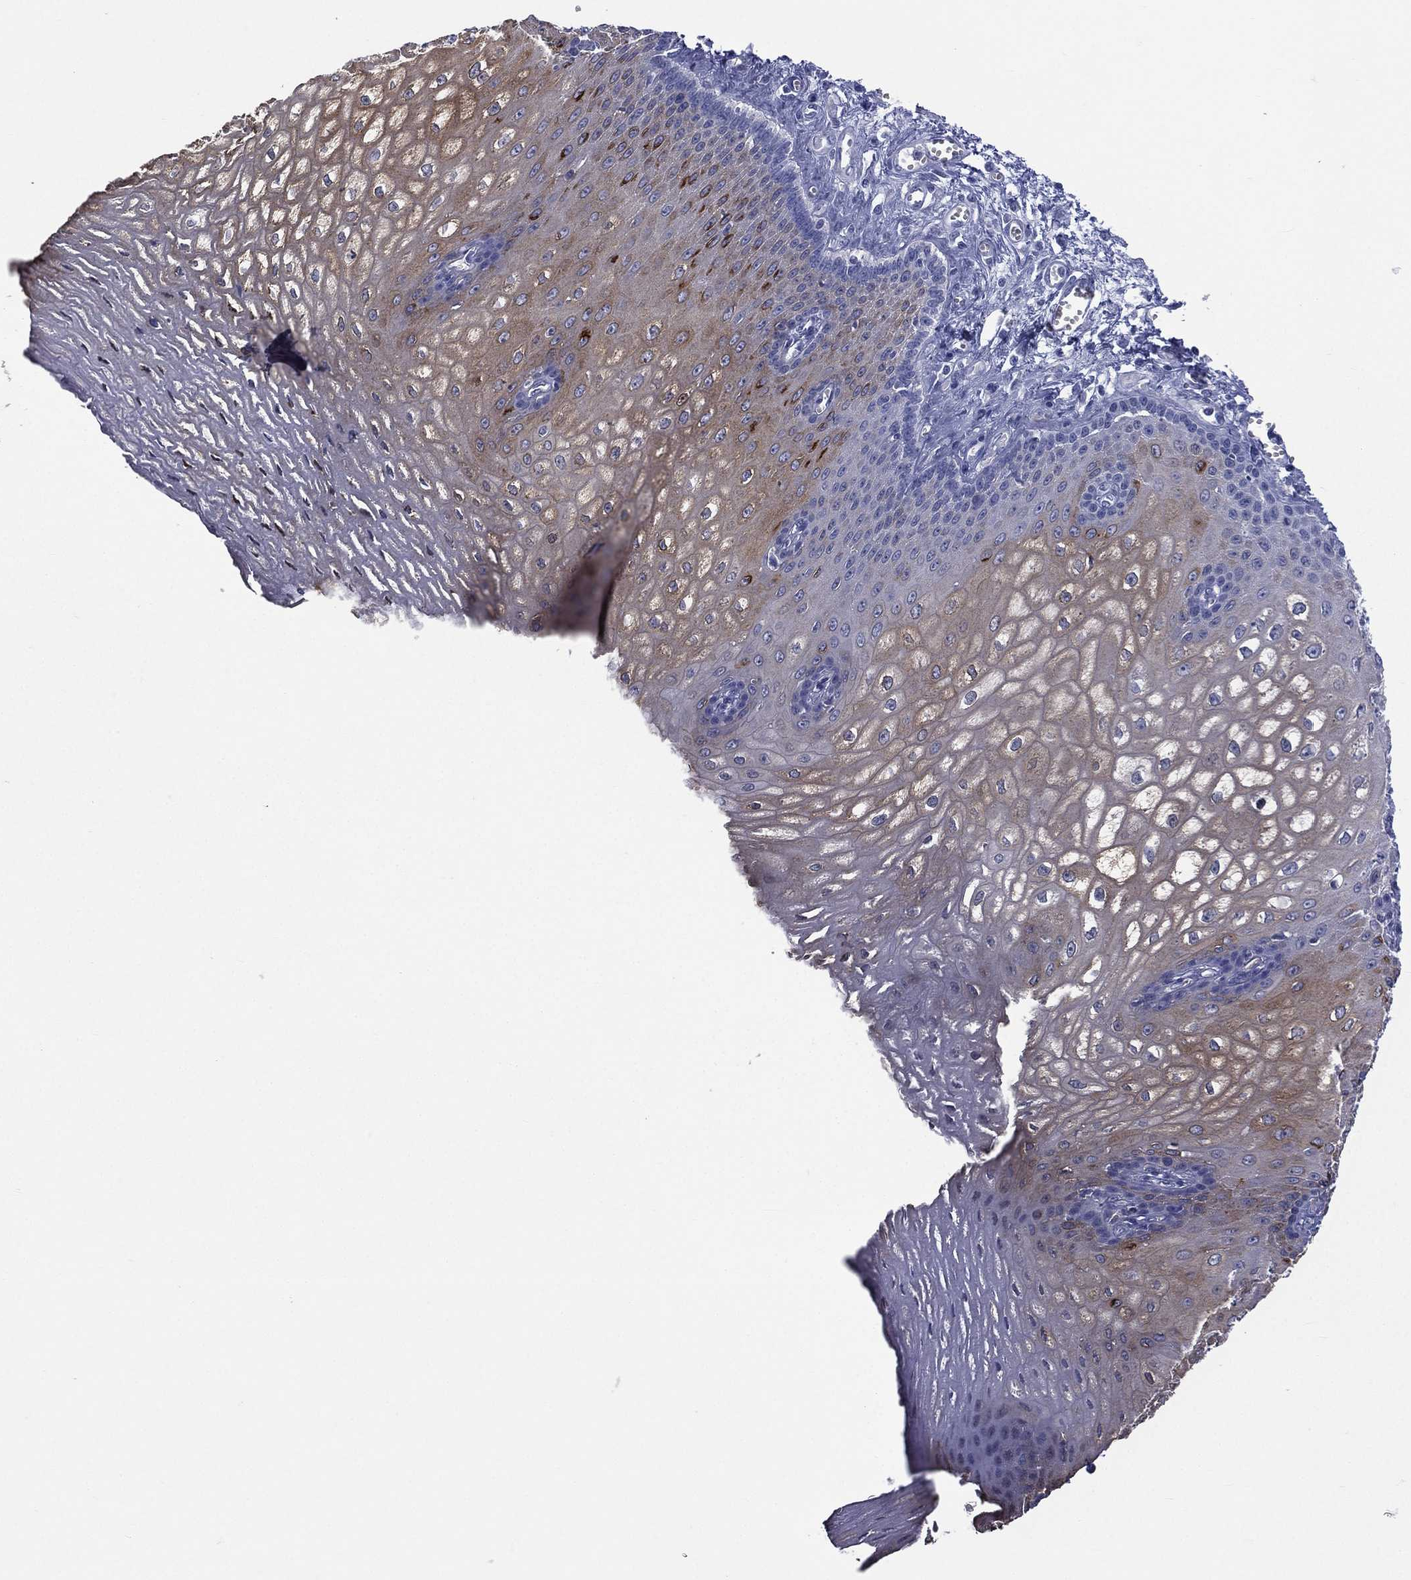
{"staining": {"intensity": "moderate", "quantity": "25%-75%", "location": "cytoplasmic/membranous"}, "tissue": "esophagus", "cell_type": "Squamous epithelial cells", "image_type": "normal", "snomed": [{"axis": "morphology", "description": "Normal tissue, NOS"}, {"axis": "topography", "description": "Esophagus"}], "caption": "Benign esophagus exhibits moderate cytoplasmic/membranous expression in about 25%-75% of squamous epithelial cells, visualized by immunohistochemistry.", "gene": "CES2", "patient": {"sex": "male", "age": 58}}